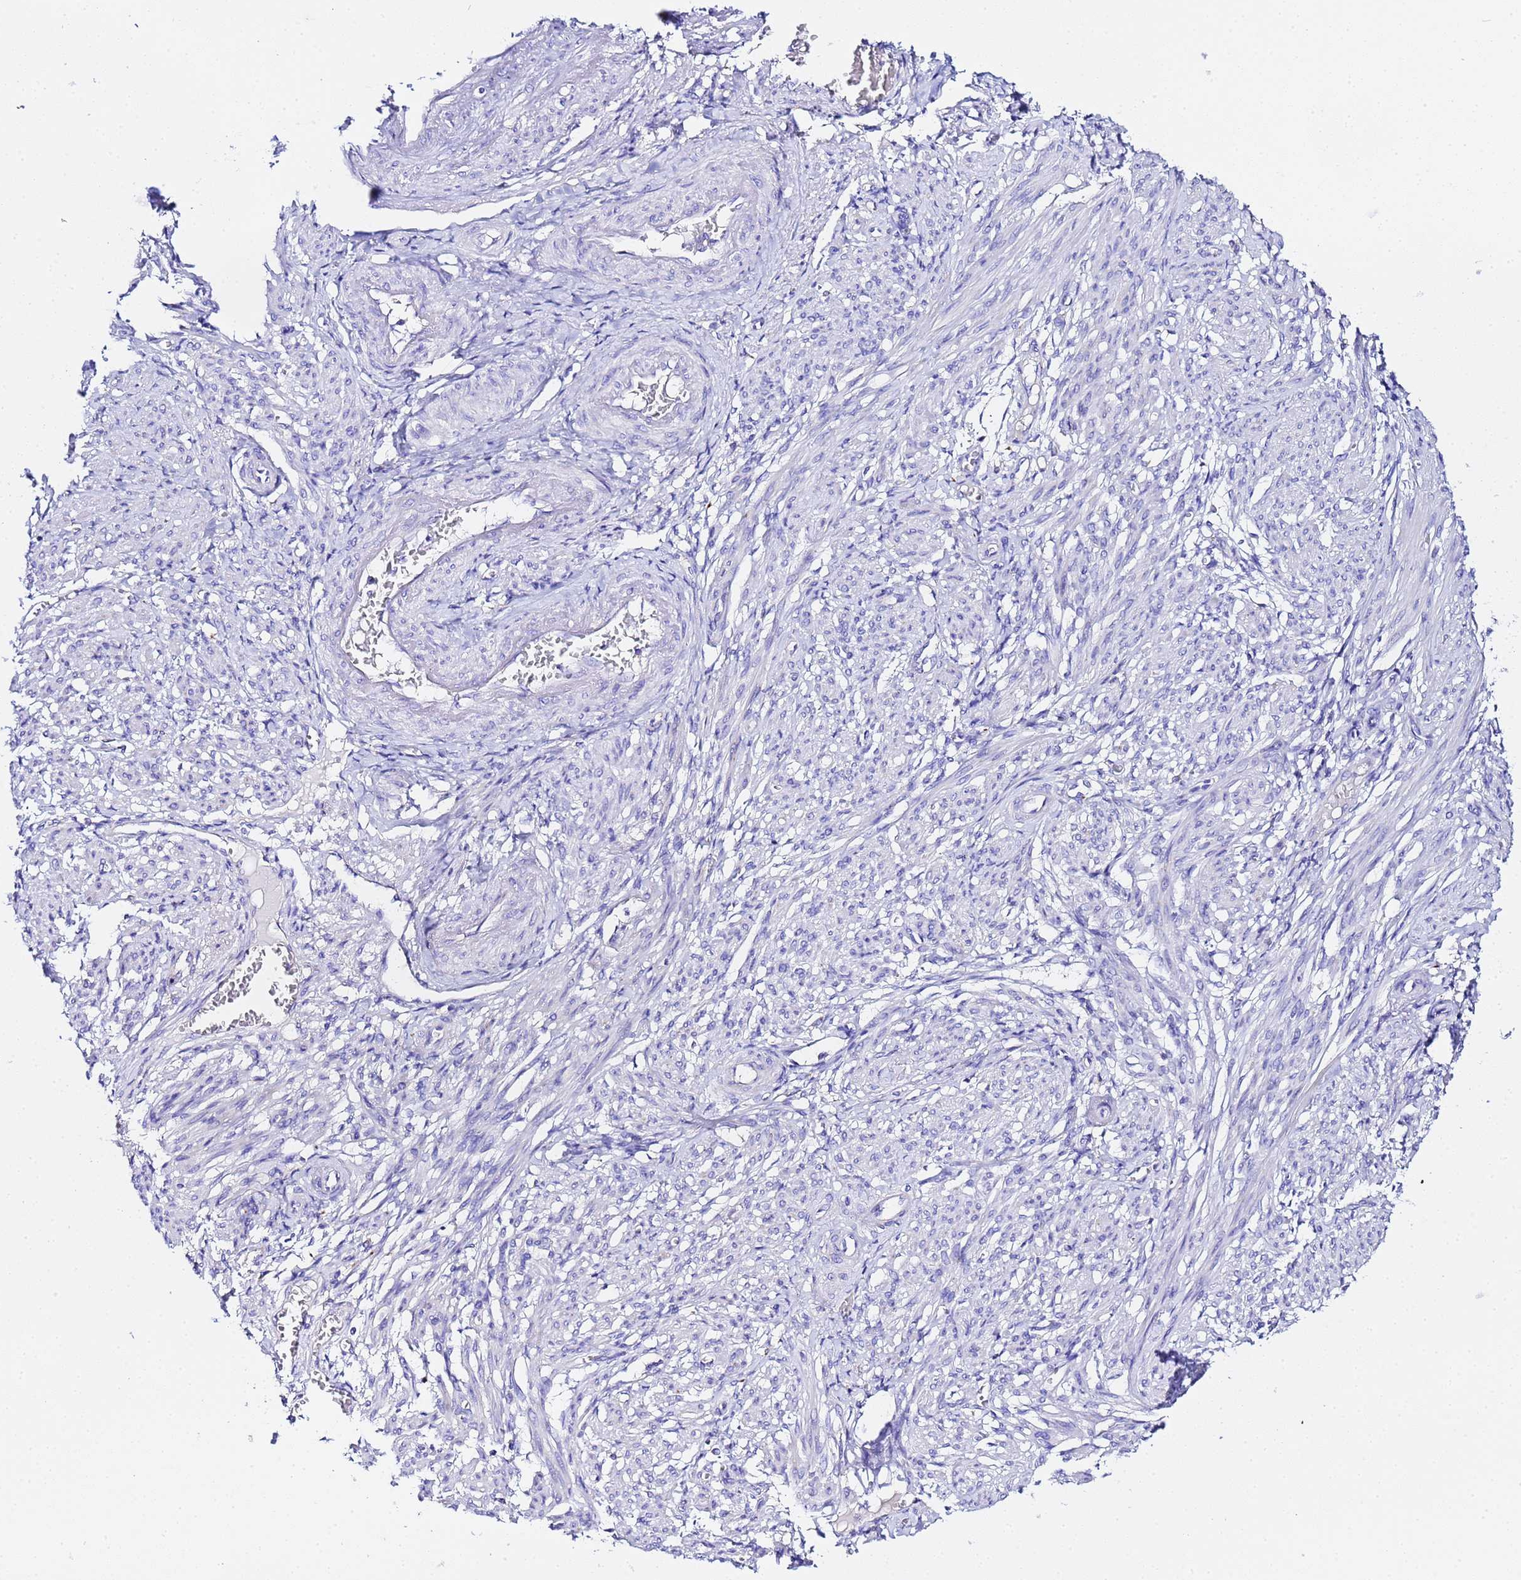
{"staining": {"intensity": "negative", "quantity": "none", "location": "none"}, "tissue": "smooth muscle", "cell_type": "Smooth muscle cells", "image_type": "normal", "snomed": [{"axis": "morphology", "description": "Normal tissue, NOS"}, {"axis": "topography", "description": "Smooth muscle"}], "caption": "The IHC micrograph has no significant expression in smooth muscle cells of smooth muscle. The staining is performed using DAB brown chromogen with nuclei counter-stained in using hematoxylin.", "gene": "VTI1B", "patient": {"sex": "female", "age": 39}}